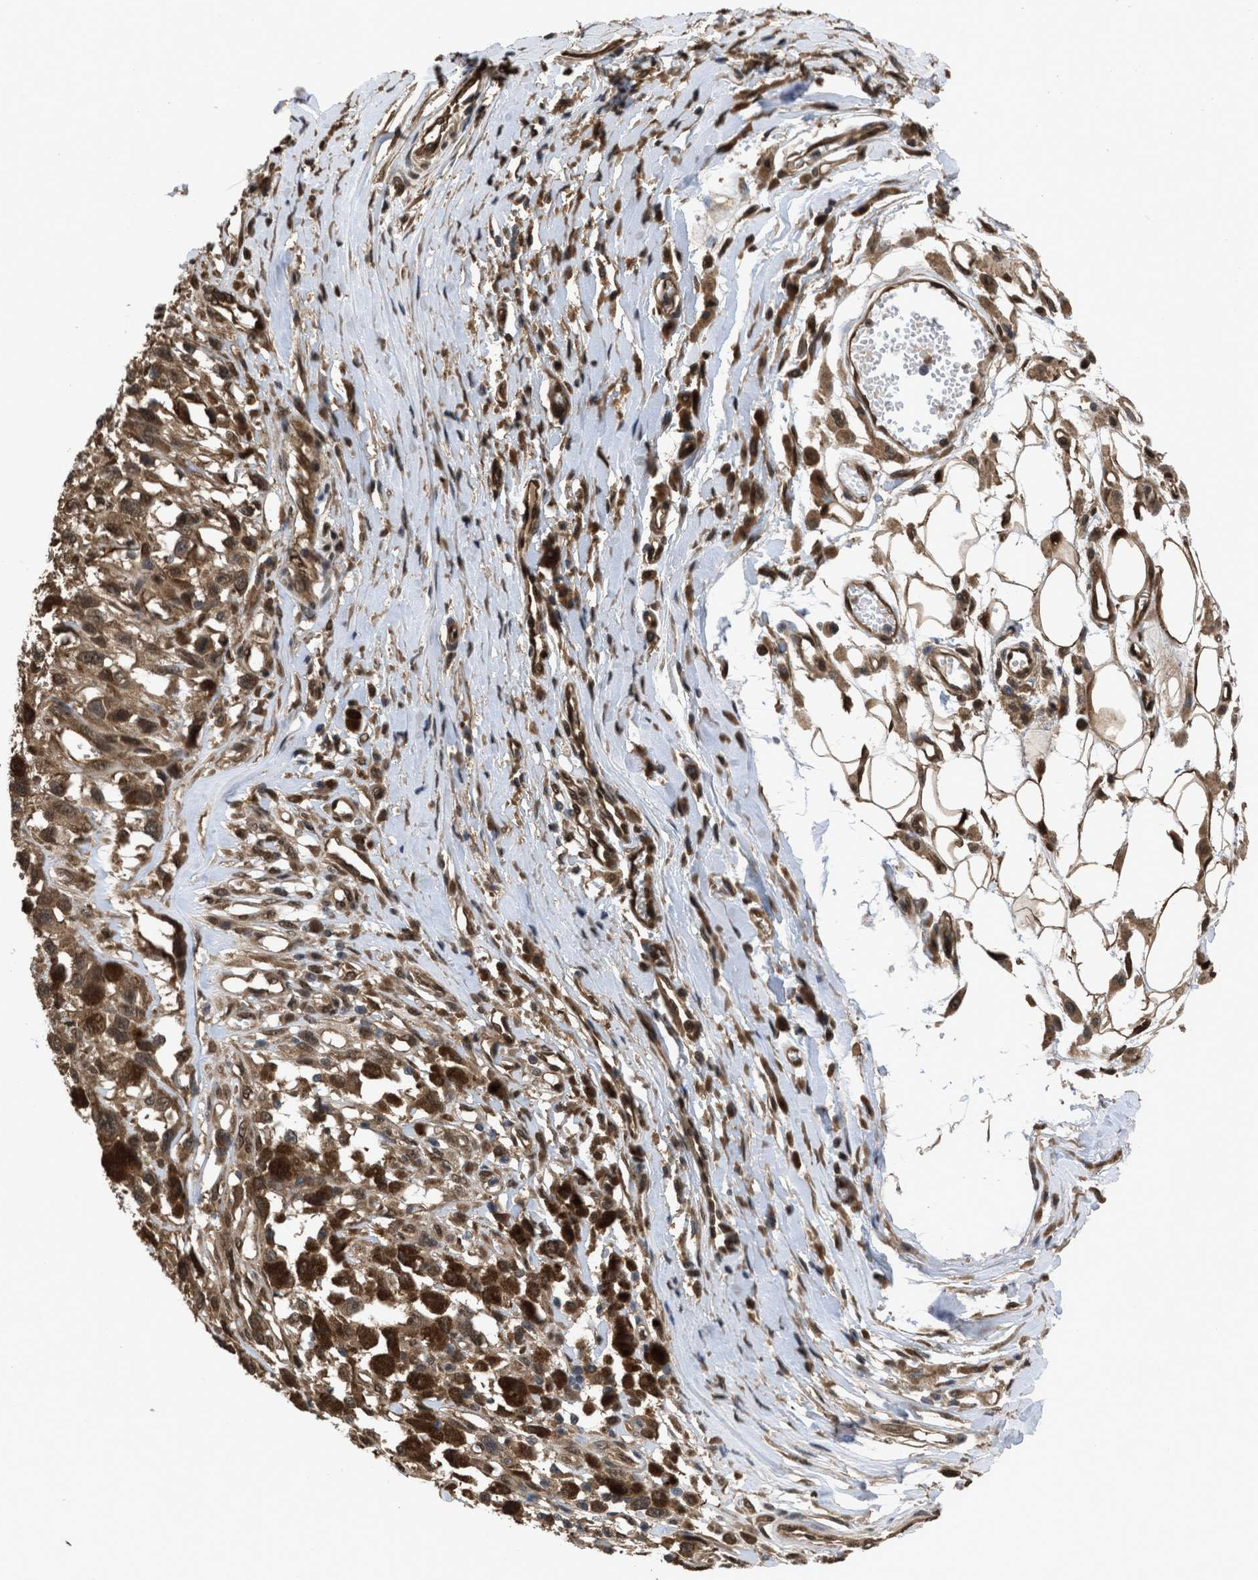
{"staining": {"intensity": "weak", "quantity": ">75%", "location": "cytoplasmic/membranous,nuclear"}, "tissue": "melanoma", "cell_type": "Tumor cells", "image_type": "cancer", "snomed": [{"axis": "morphology", "description": "Malignant melanoma, Metastatic site"}, {"axis": "topography", "description": "Lymph node"}], "caption": "Melanoma stained with DAB (3,3'-diaminobenzidine) immunohistochemistry reveals low levels of weak cytoplasmic/membranous and nuclear expression in about >75% of tumor cells. Ihc stains the protein in brown and the nuclei are stained blue.", "gene": "YWHAG", "patient": {"sex": "male", "age": 59}}